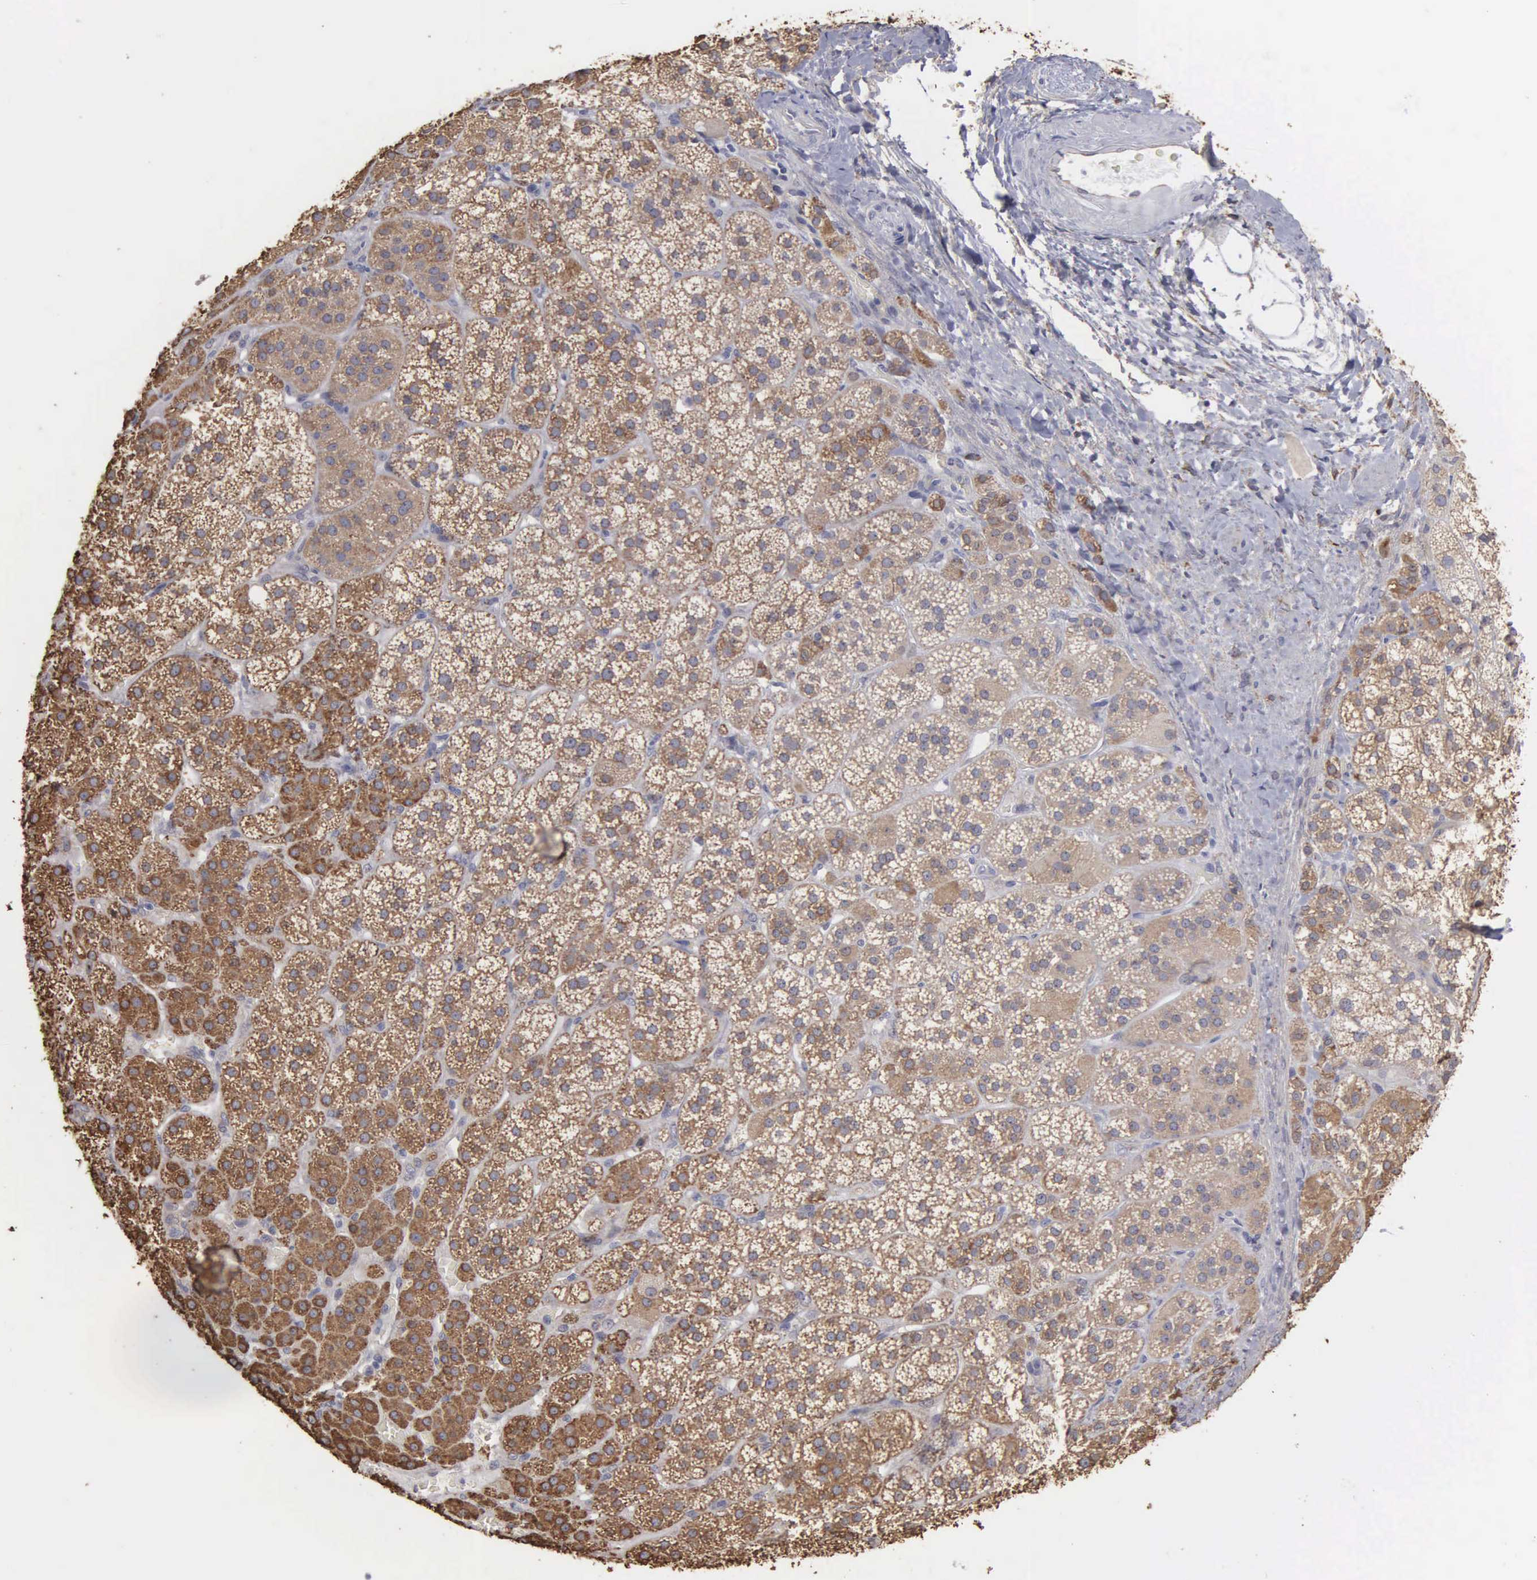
{"staining": {"intensity": "moderate", "quantity": ">75%", "location": "cytoplasmic/membranous"}, "tissue": "adrenal gland", "cell_type": "Glandular cells", "image_type": "normal", "snomed": [{"axis": "morphology", "description": "Normal tissue, NOS"}, {"axis": "topography", "description": "Adrenal gland"}], "caption": "High-magnification brightfield microscopy of unremarkable adrenal gland stained with DAB (brown) and counterstained with hematoxylin (blue). glandular cells exhibit moderate cytoplasmic/membranous staining is seen in approximately>75% of cells. (DAB = brown stain, brightfield microscopy at high magnification).", "gene": "LIN52", "patient": {"sex": "female", "age": 60}}